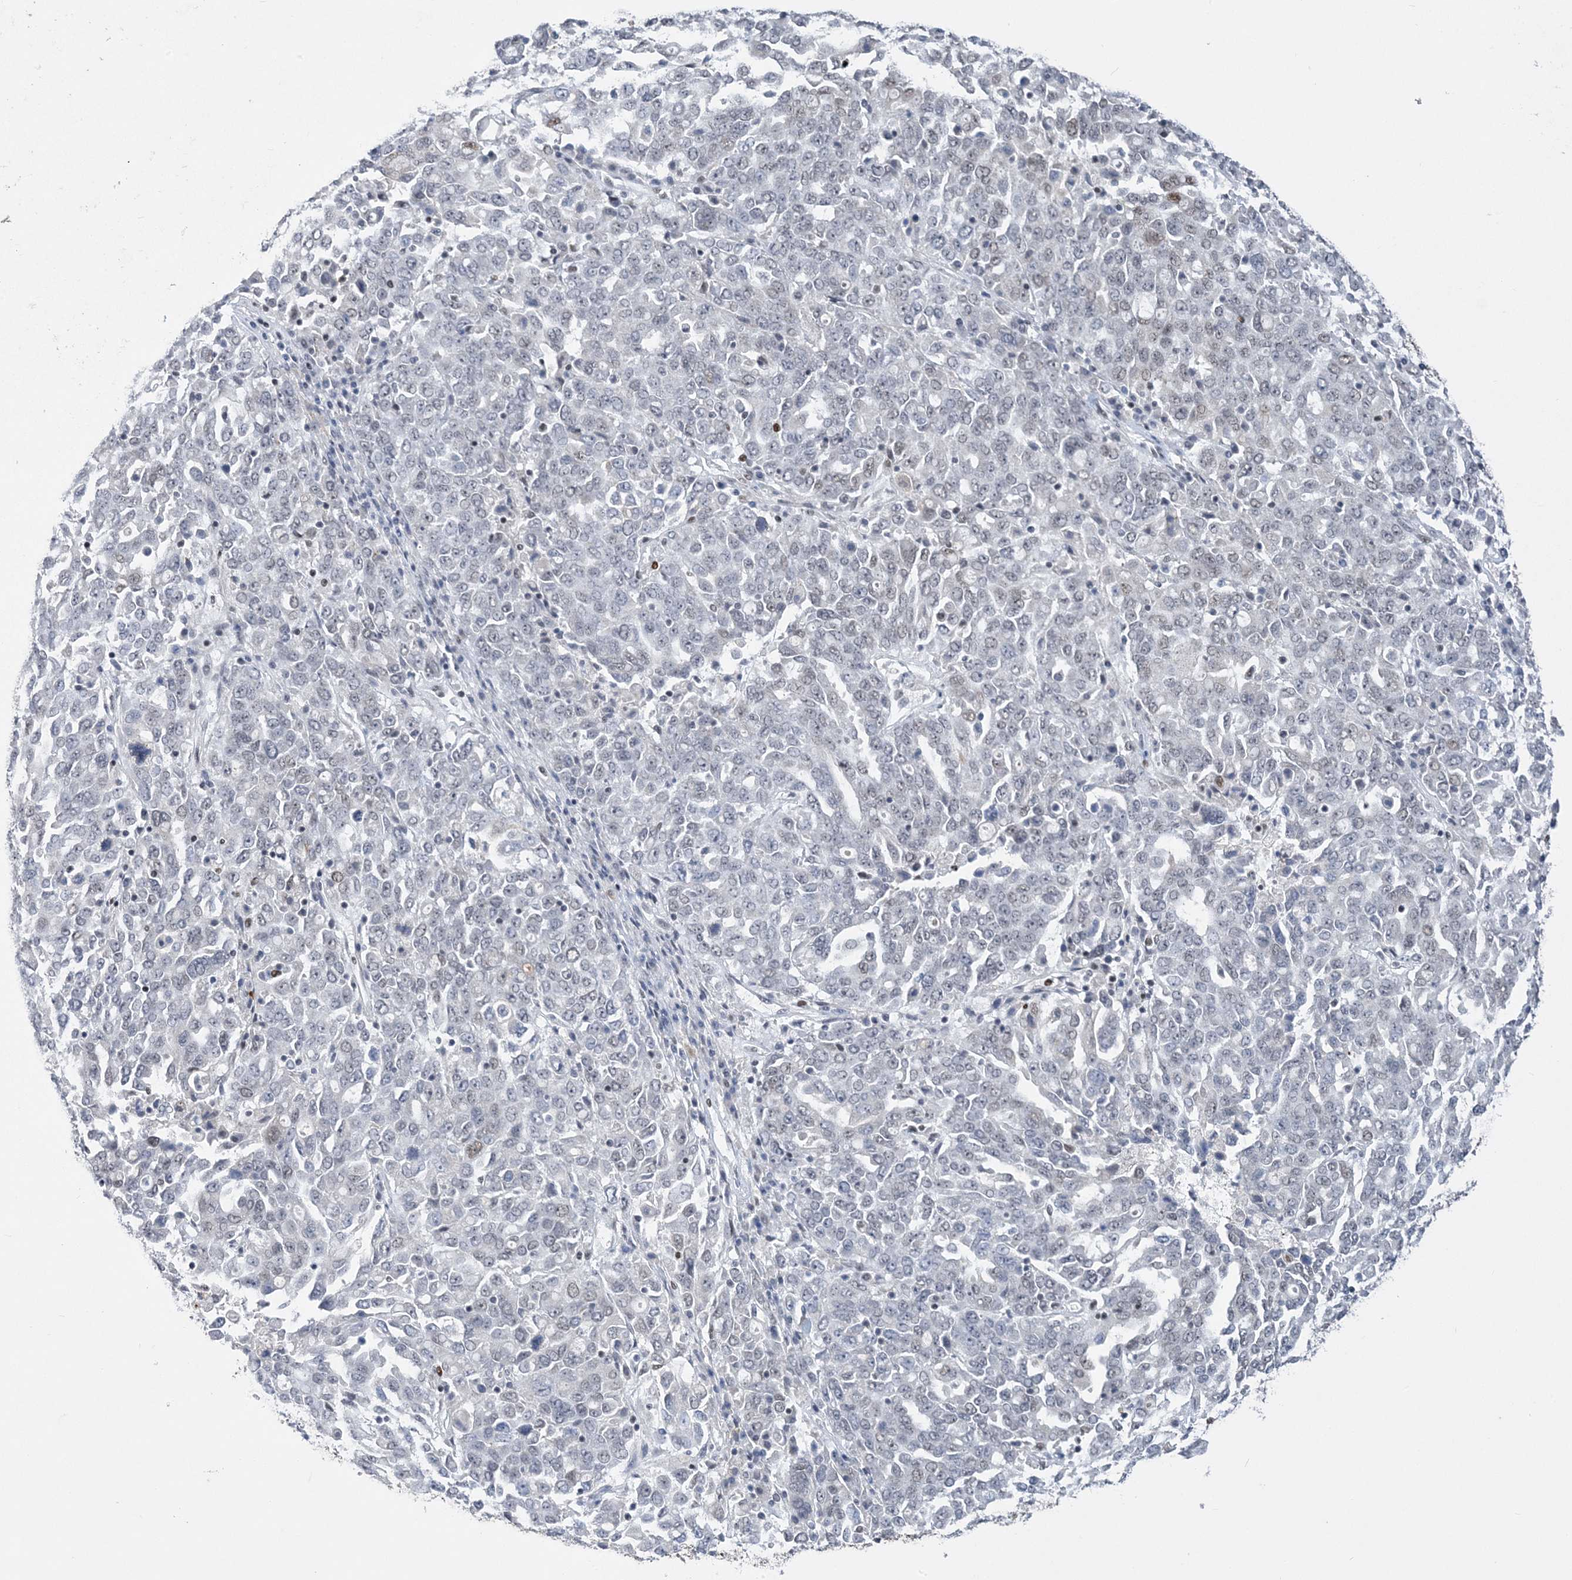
{"staining": {"intensity": "negative", "quantity": "none", "location": "none"}, "tissue": "ovarian cancer", "cell_type": "Tumor cells", "image_type": "cancer", "snomed": [{"axis": "morphology", "description": "Carcinoma, endometroid"}, {"axis": "topography", "description": "Ovary"}], "caption": "Immunohistochemistry (IHC) image of neoplastic tissue: ovarian cancer stained with DAB (3,3'-diaminobenzidine) exhibits no significant protein staining in tumor cells. (Brightfield microscopy of DAB immunohistochemistry (IHC) at high magnification).", "gene": "ZBTB7A", "patient": {"sex": "female", "age": 62}}